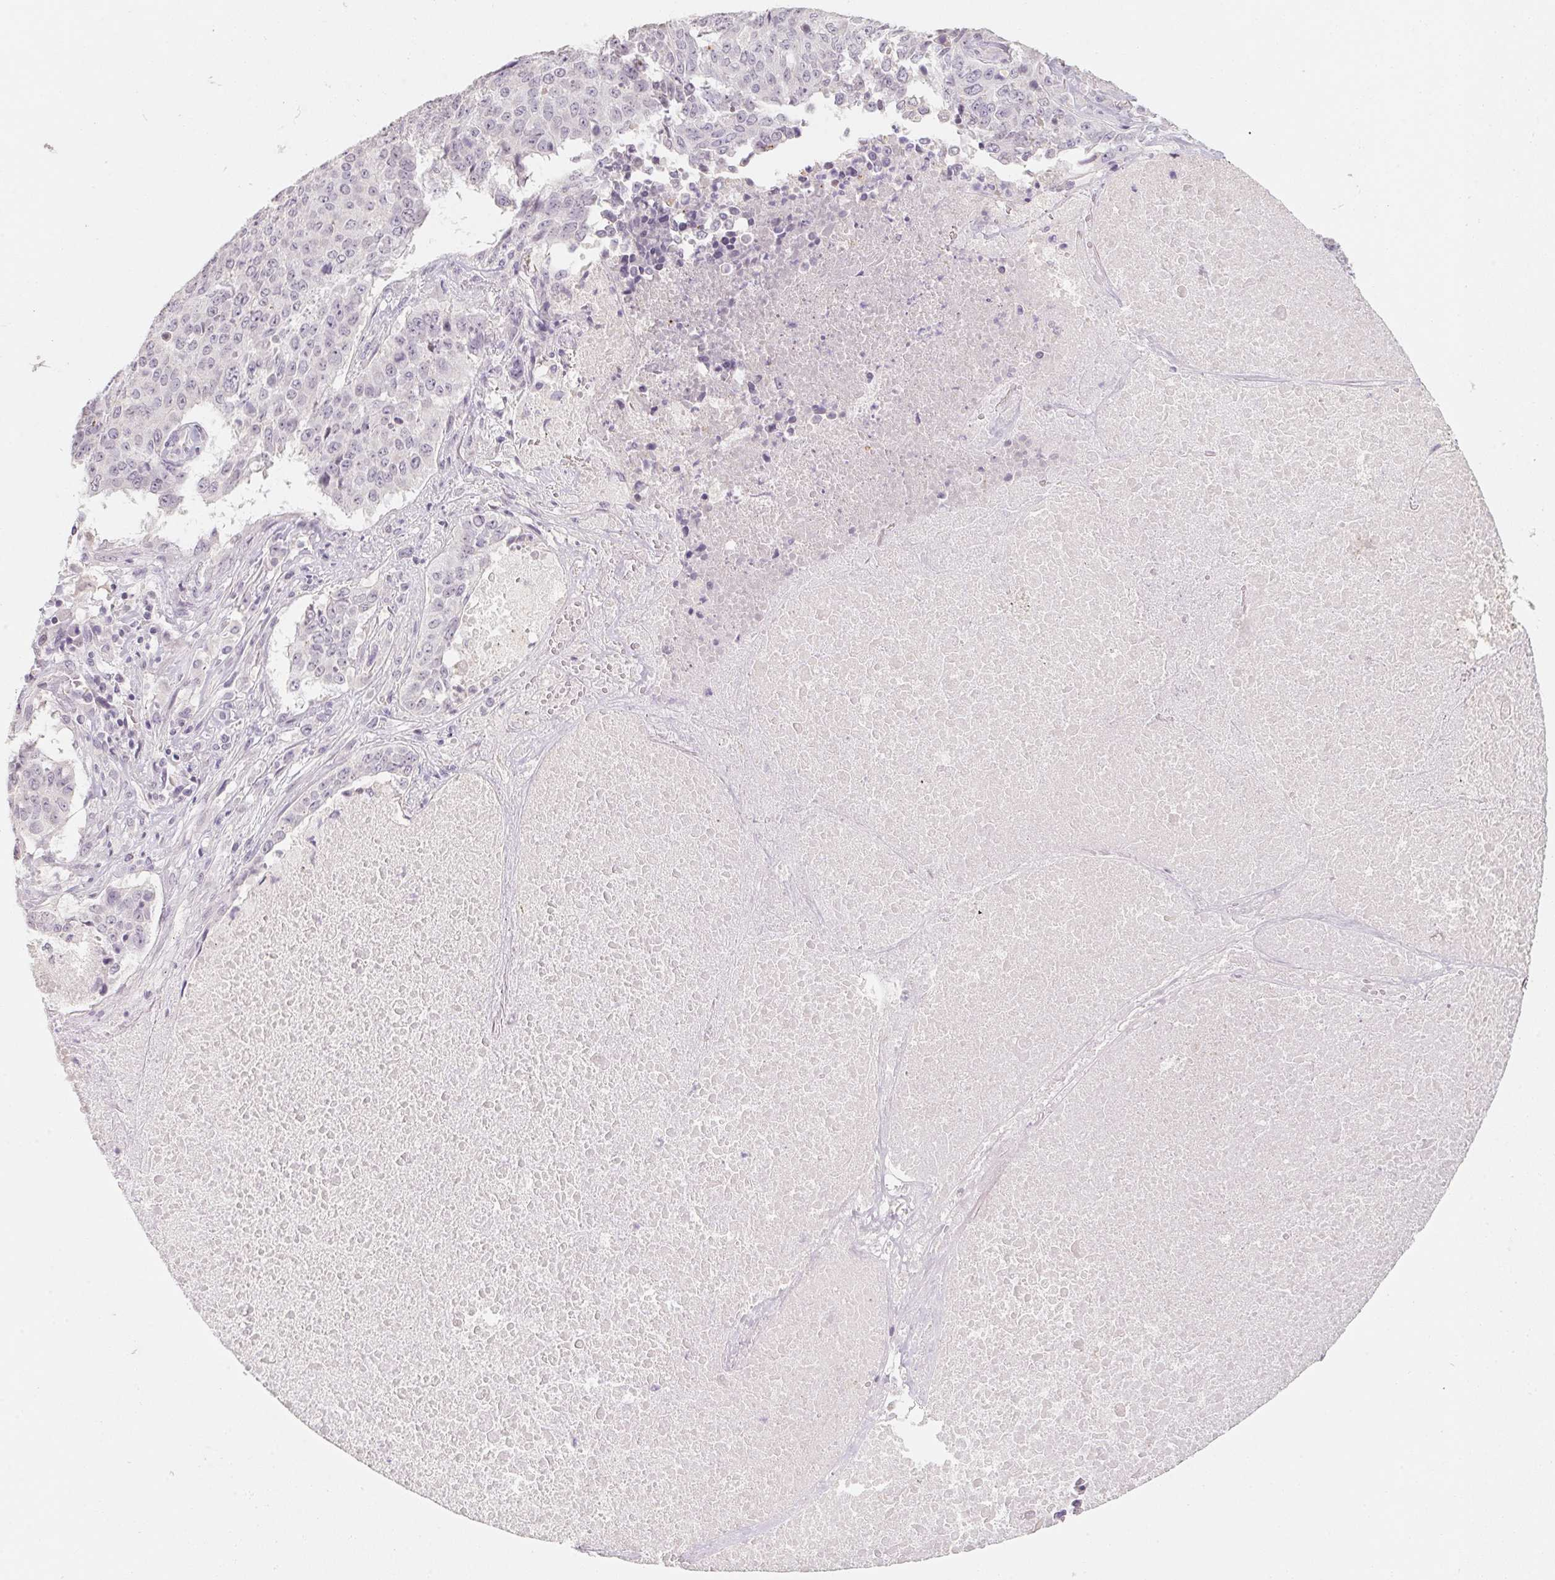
{"staining": {"intensity": "negative", "quantity": "none", "location": "none"}, "tissue": "lung cancer", "cell_type": "Tumor cells", "image_type": "cancer", "snomed": [{"axis": "morphology", "description": "Normal tissue, NOS"}, {"axis": "morphology", "description": "Squamous cell carcinoma, NOS"}, {"axis": "topography", "description": "Bronchus"}, {"axis": "topography", "description": "Lung"}], "caption": "This is an immunohistochemistry (IHC) histopathology image of lung cancer (squamous cell carcinoma). There is no expression in tumor cells.", "gene": "CAPZA3", "patient": {"sex": "male", "age": 64}}